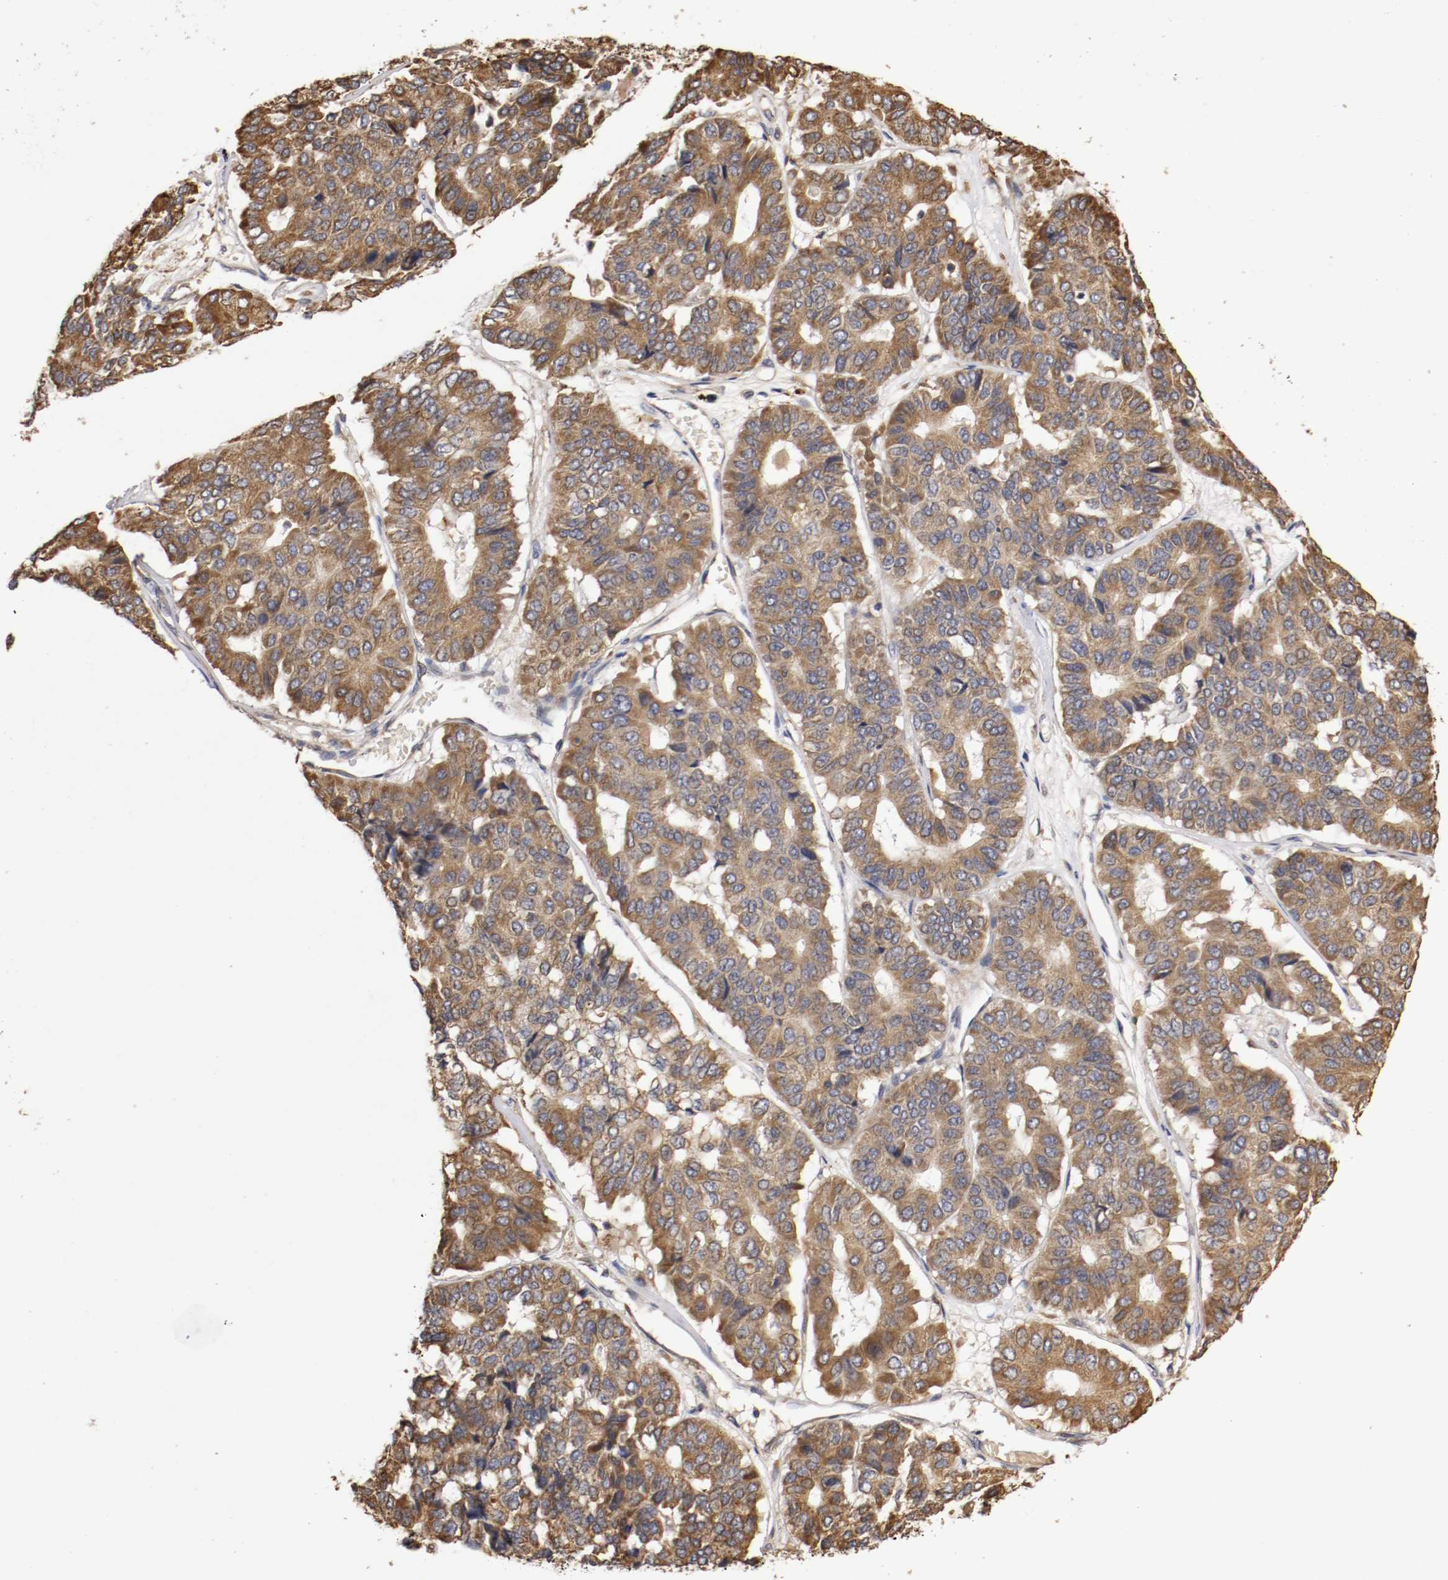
{"staining": {"intensity": "moderate", "quantity": ">75%", "location": "cytoplasmic/membranous"}, "tissue": "pancreatic cancer", "cell_type": "Tumor cells", "image_type": "cancer", "snomed": [{"axis": "morphology", "description": "Adenocarcinoma, NOS"}, {"axis": "topography", "description": "Pancreas"}], "caption": "Adenocarcinoma (pancreatic) stained for a protein (brown) displays moderate cytoplasmic/membranous positive expression in about >75% of tumor cells.", "gene": "VEZT", "patient": {"sex": "male", "age": 50}}